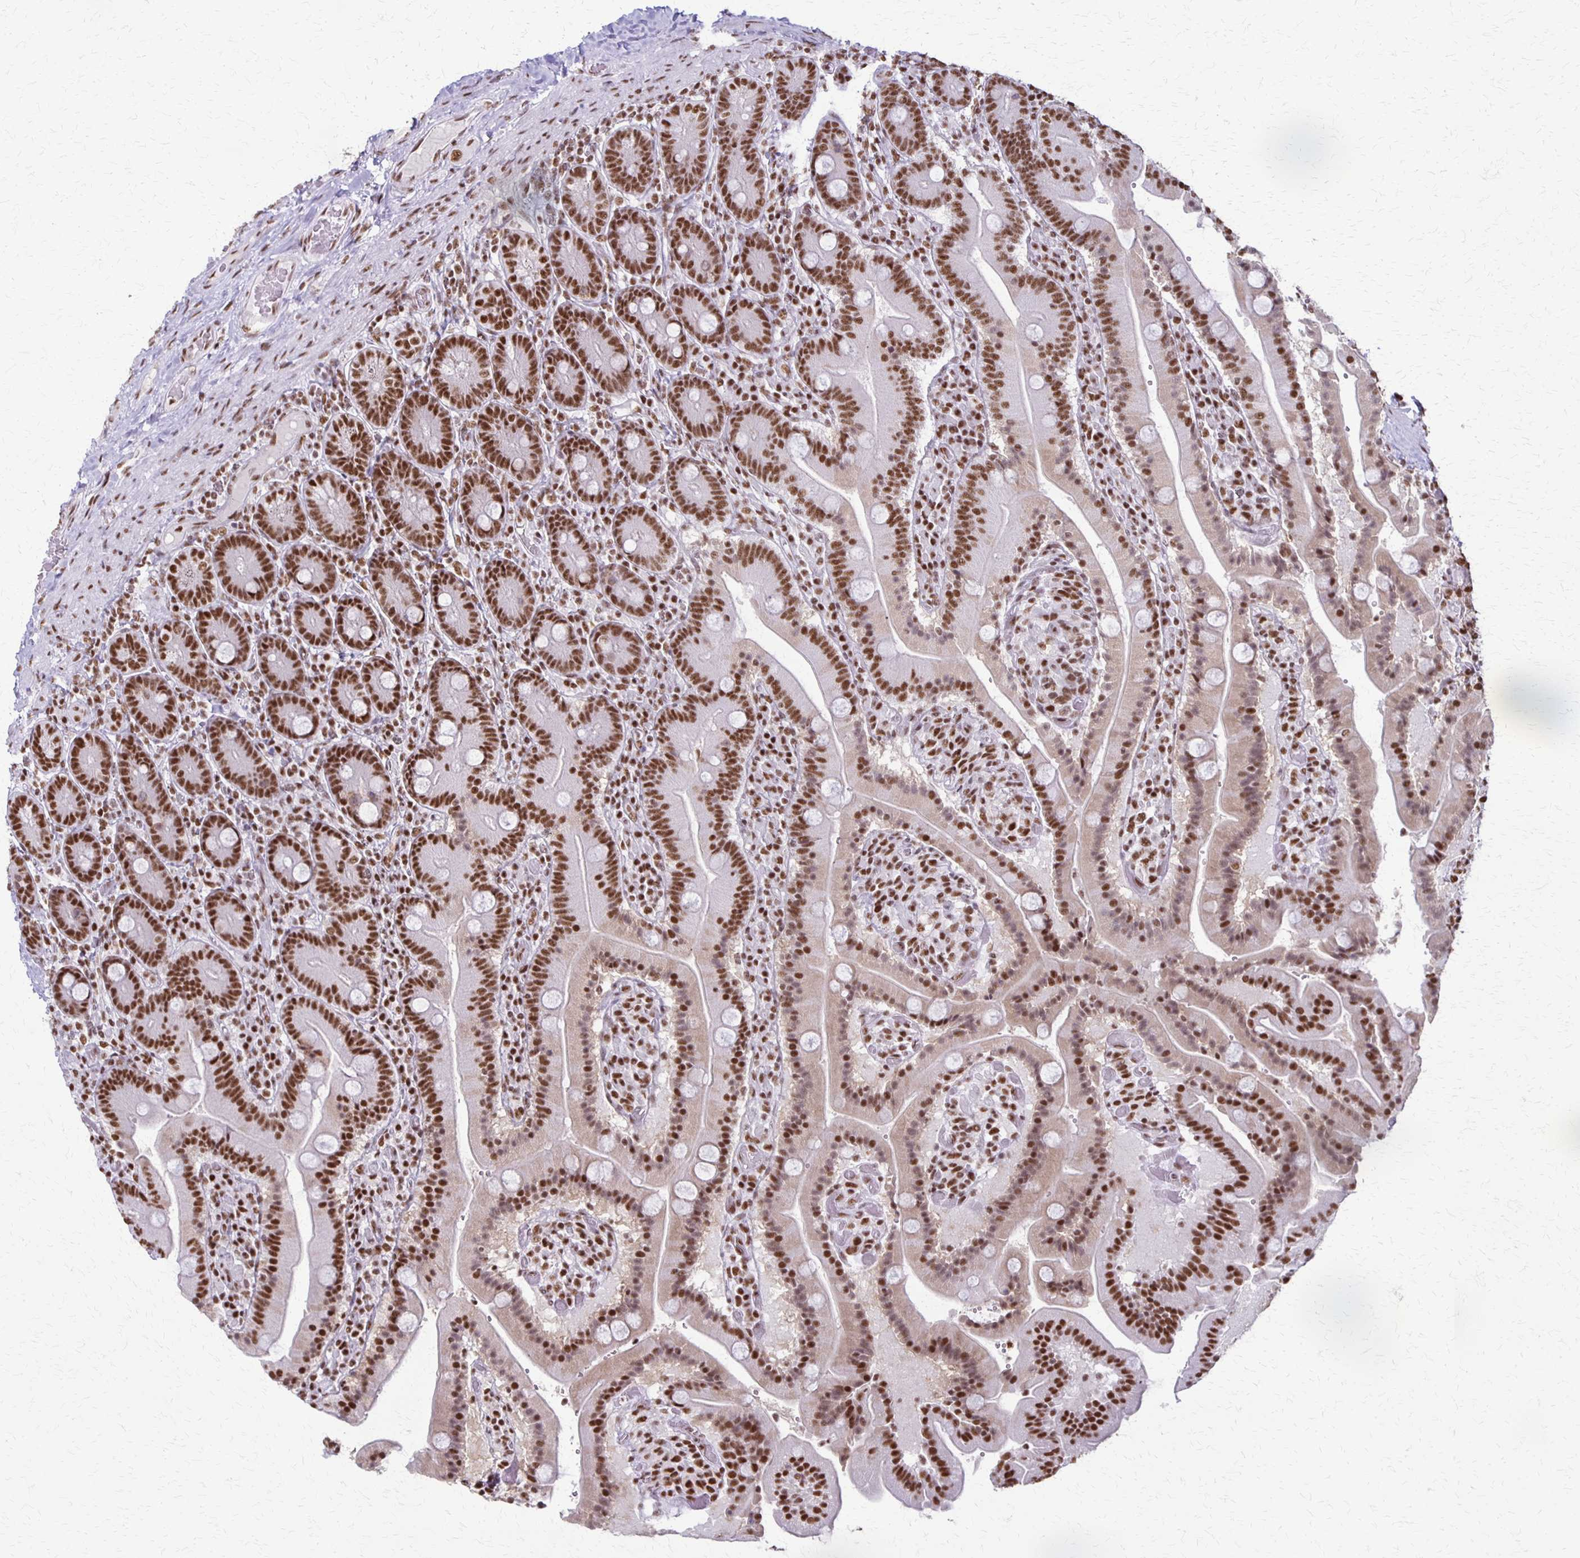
{"staining": {"intensity": "strong", "quantity": ">75%", "location": "nuclear"}, "tissue": "duodenum", "cell_type": "Glandular cells", "image_type": "normal", "snomed": [{"axis": "morphology", "description": "Normal tissue, NOS"}, {"axis": "topography", "description": "Duodenum"}], "caption": "Glandular cells exhibit high levels of strong nuclear expression in about >75% of cells in benign duodenum.", "gene": "XRCC6", "patient": {"sex": "female", "age": 62}}